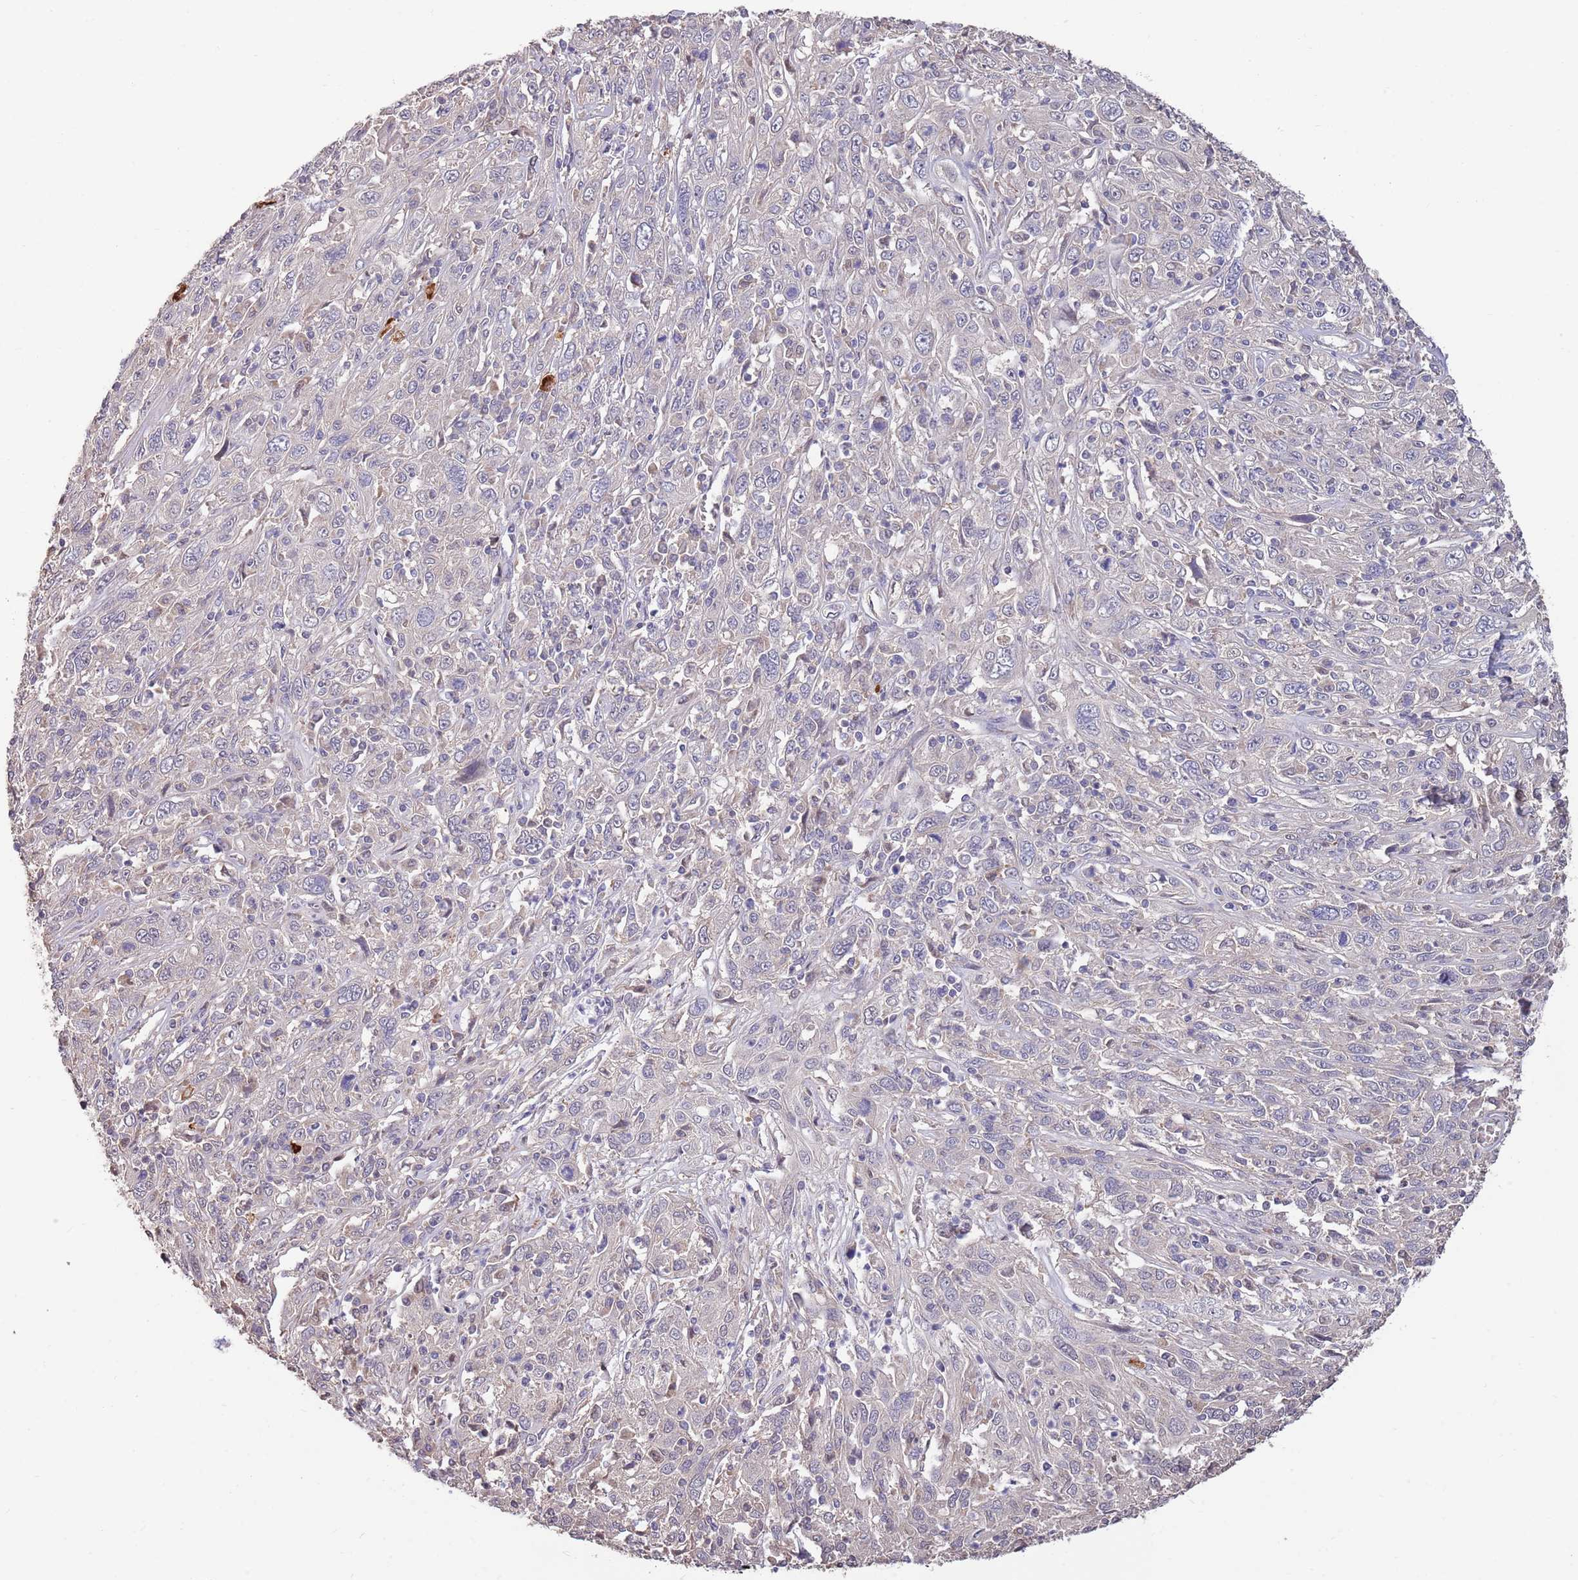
{"staining": {"intensity": "negative", "quantity": "none", "location": "none"}, "tissue": "cervical cancer", "cell_type": "Tumor cells", "image_type": "cancer", "snomed": [{"axis": "morphology", "description": "Squamous cell carcinoma, NOS"}, {"axis": "topography", "description": "Cervix"}], "caption": "Cervical cancer (squamous cell carcinoma) was stained to show a protein in brown. There is no significant positivity in tumor cells.", "gene": "MARVELD2", "patient": {"sex": "female", "age": 46}}